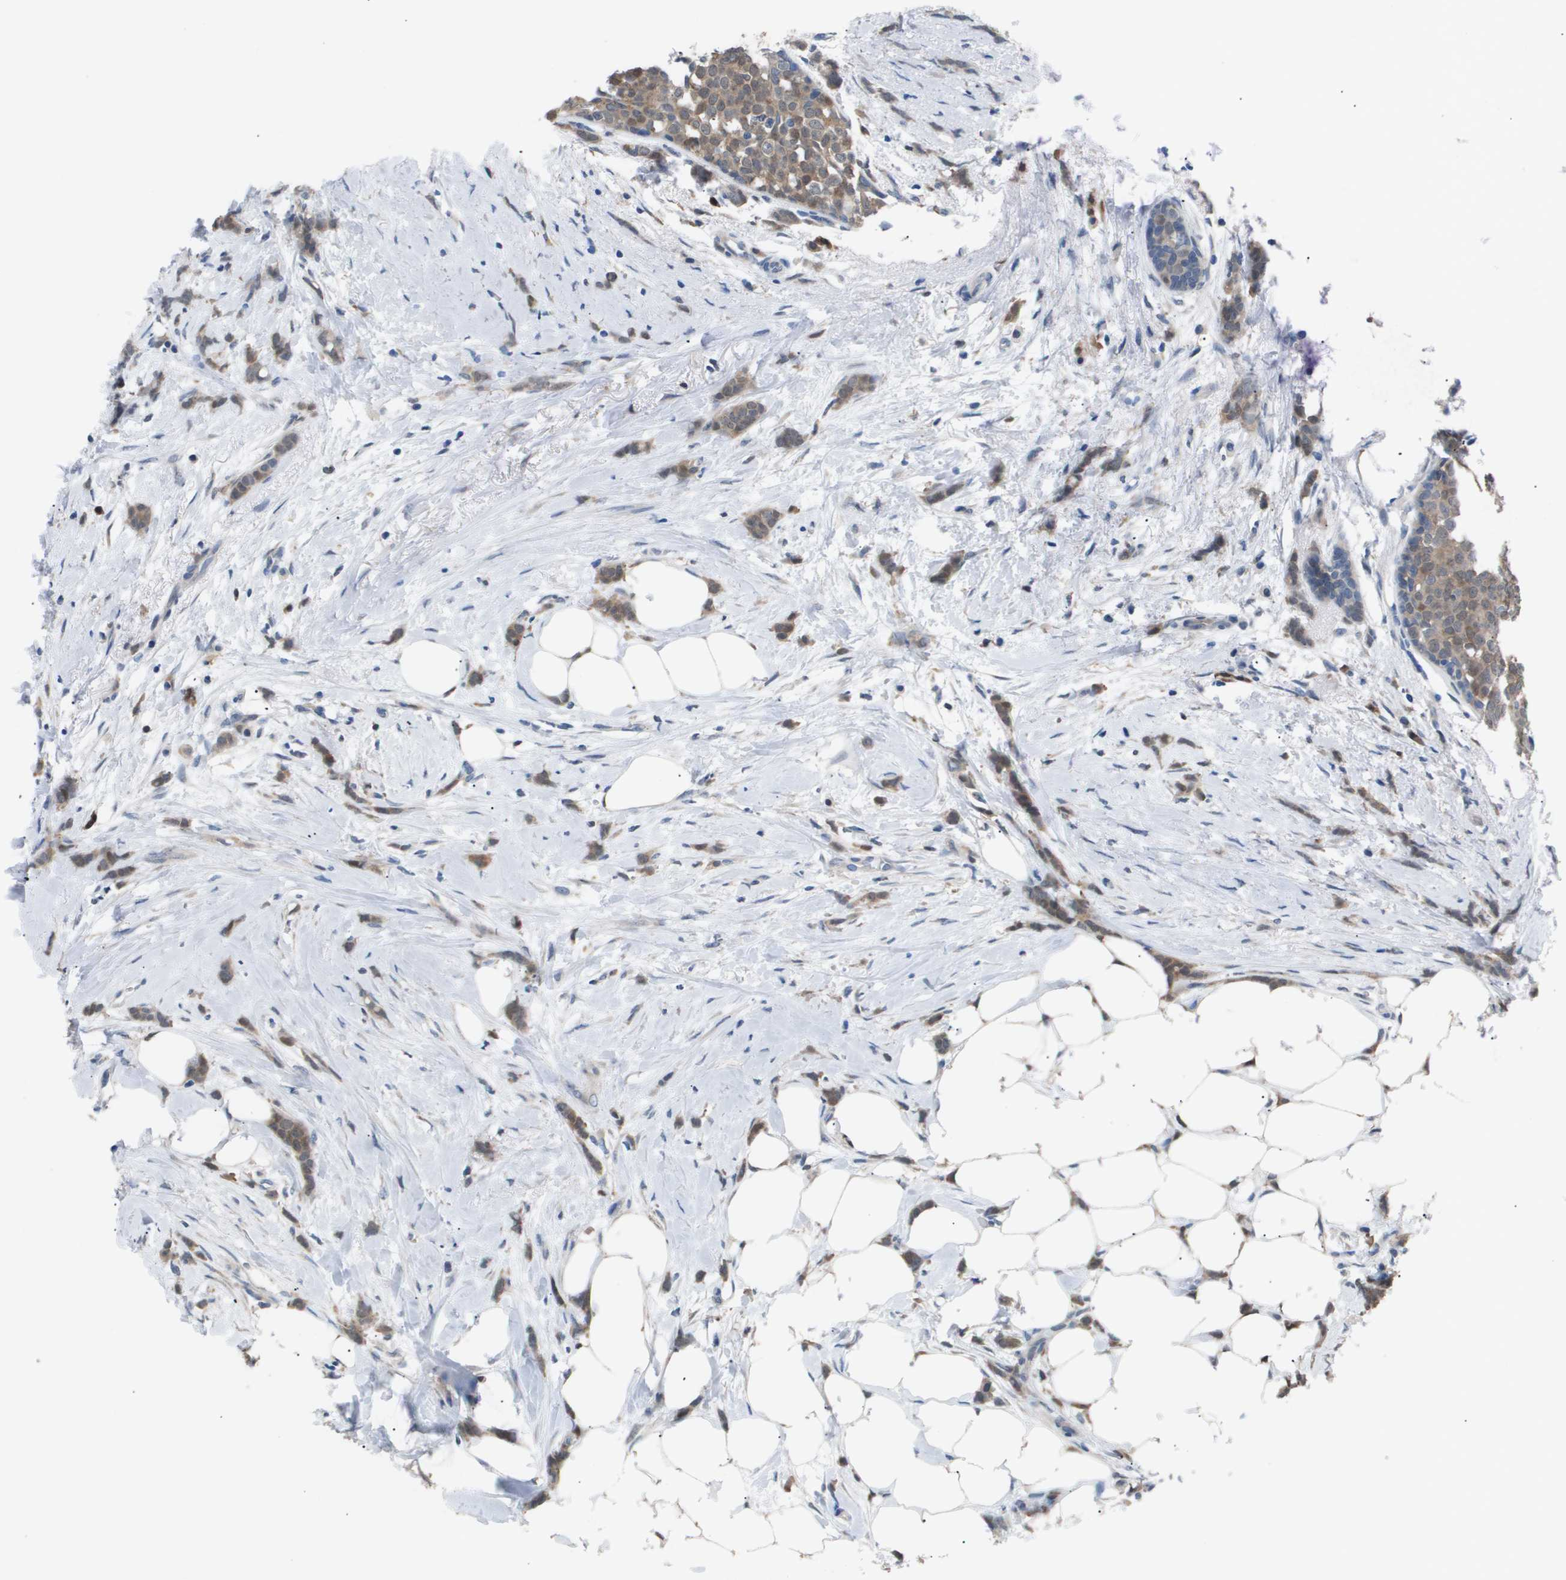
{"staining": {"intensity": "moderate", "quantity": ">75%", "location": "cytoplasmic/membranous,nuclear"}, "tissue": "breast cancer", "cell_type": "Tumor cells", "image_type": "cancer", "snomed": [{"axis": "morphology", "description": "Lobular carcinoma, in situ"}, {"axis": "morphology", "description": "Lobular carcinoma"}, {"axis": "topography", "description": "Breast"}], "caption": "Protein staining by IHC exhibits moderate cytoplasmic/membranous and nuclear staining in approximately >75% of tumor cells in breast cancer (lobular carcinoma in situ). (DAB IHC with brightfield microscopy, high magnification).", "gene": "AKR1A1", "patient": {"sex": "female", "age": 41}}